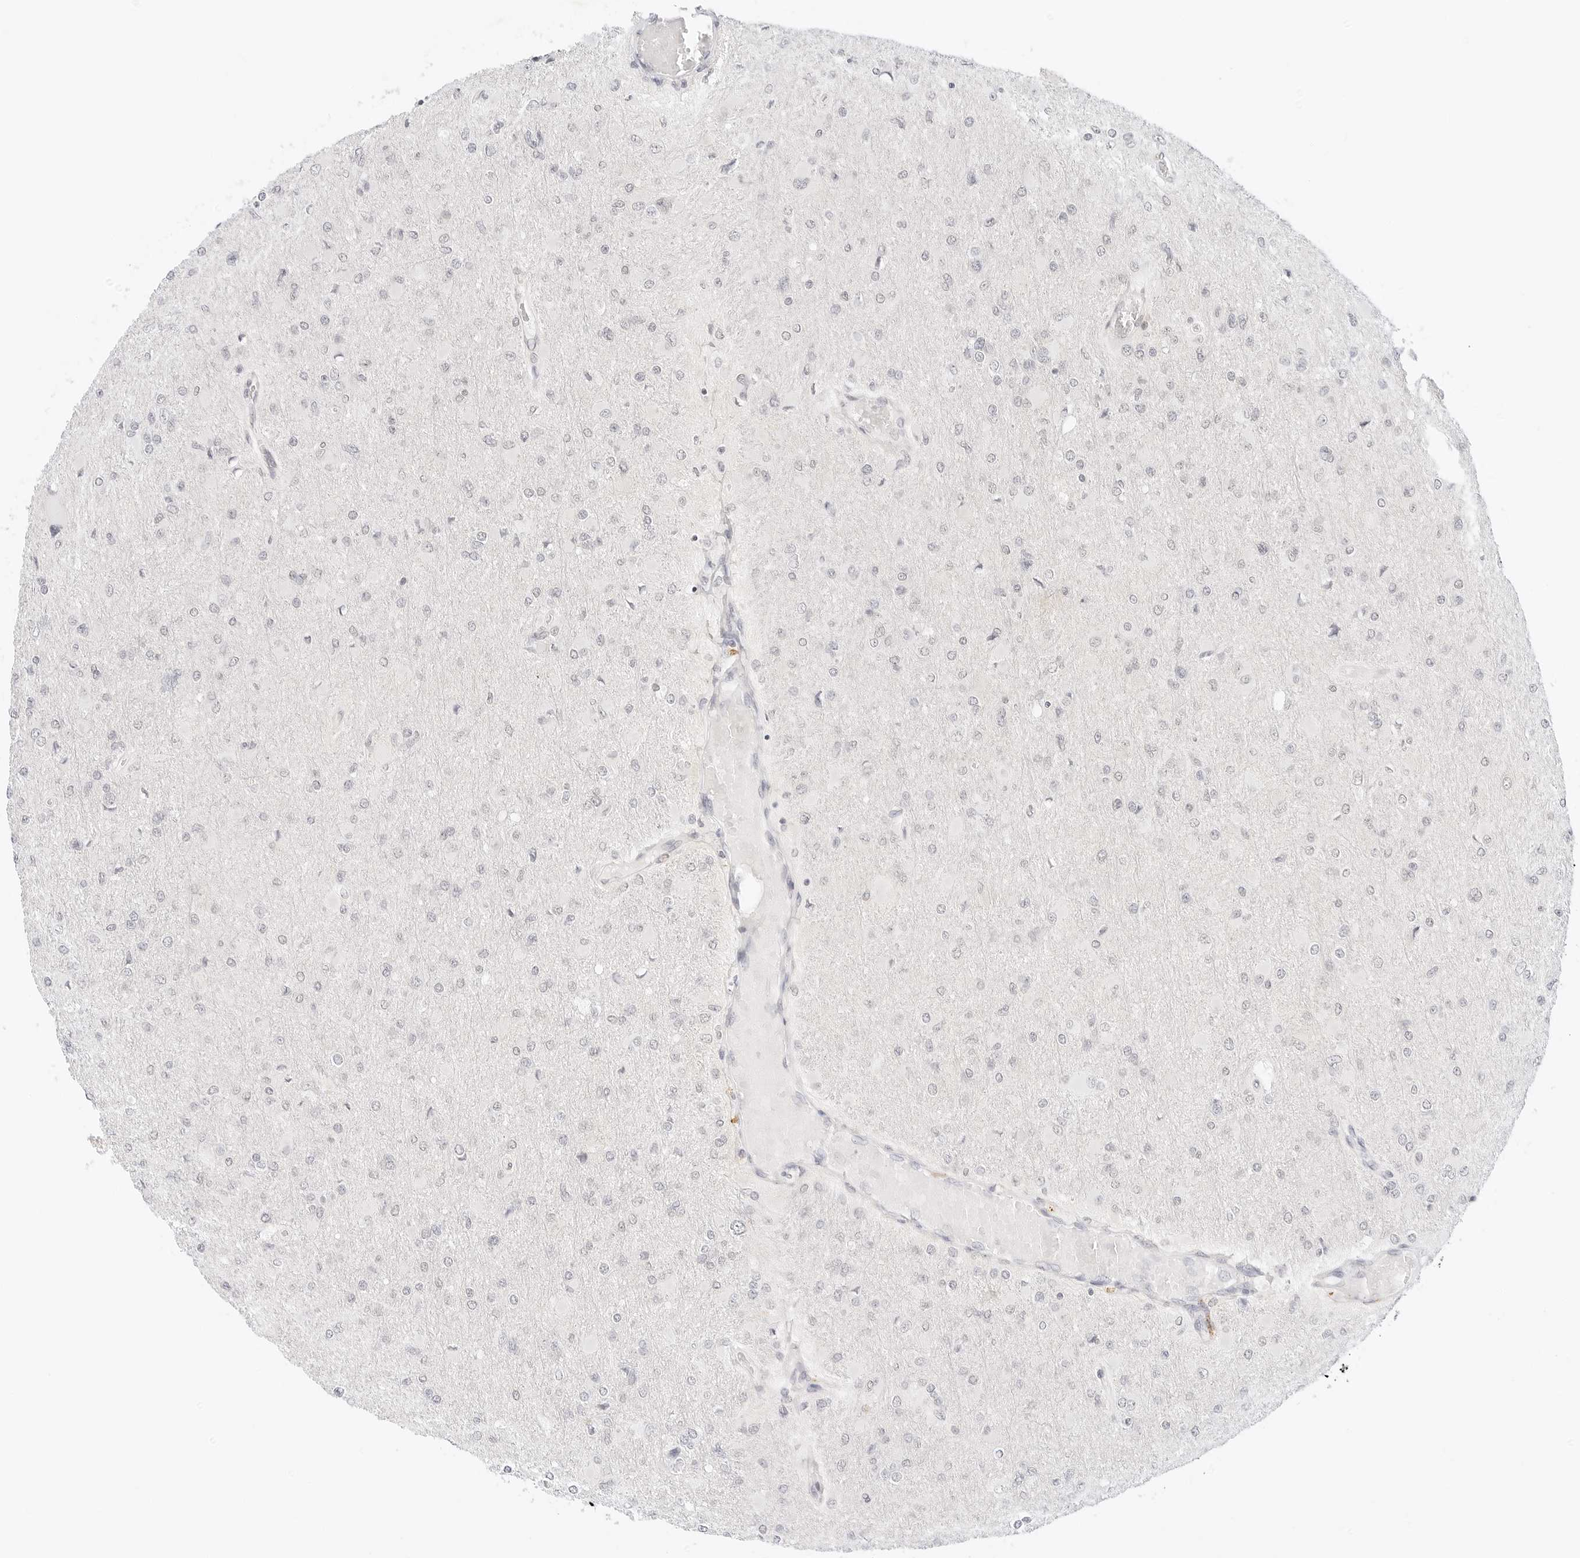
{"staining": {"intensity": "negative", "quantity": "none", "location": "none"}, "tissue": "glioma", "cell_type": "Tumor cells", "image_type": "cancer", "snomed": [{"axis": "morphology", "description": "Glioma, malignant, High grade"}, {"axis": "topography", "description": "Cerebral cortex"}], "caption": "IHC micrograph of glioma stained for a protein (brown), which demonstrates no staining in tumor cells.", "gene": "XKR4", "patient": {"sex": "female", "age": 36}}